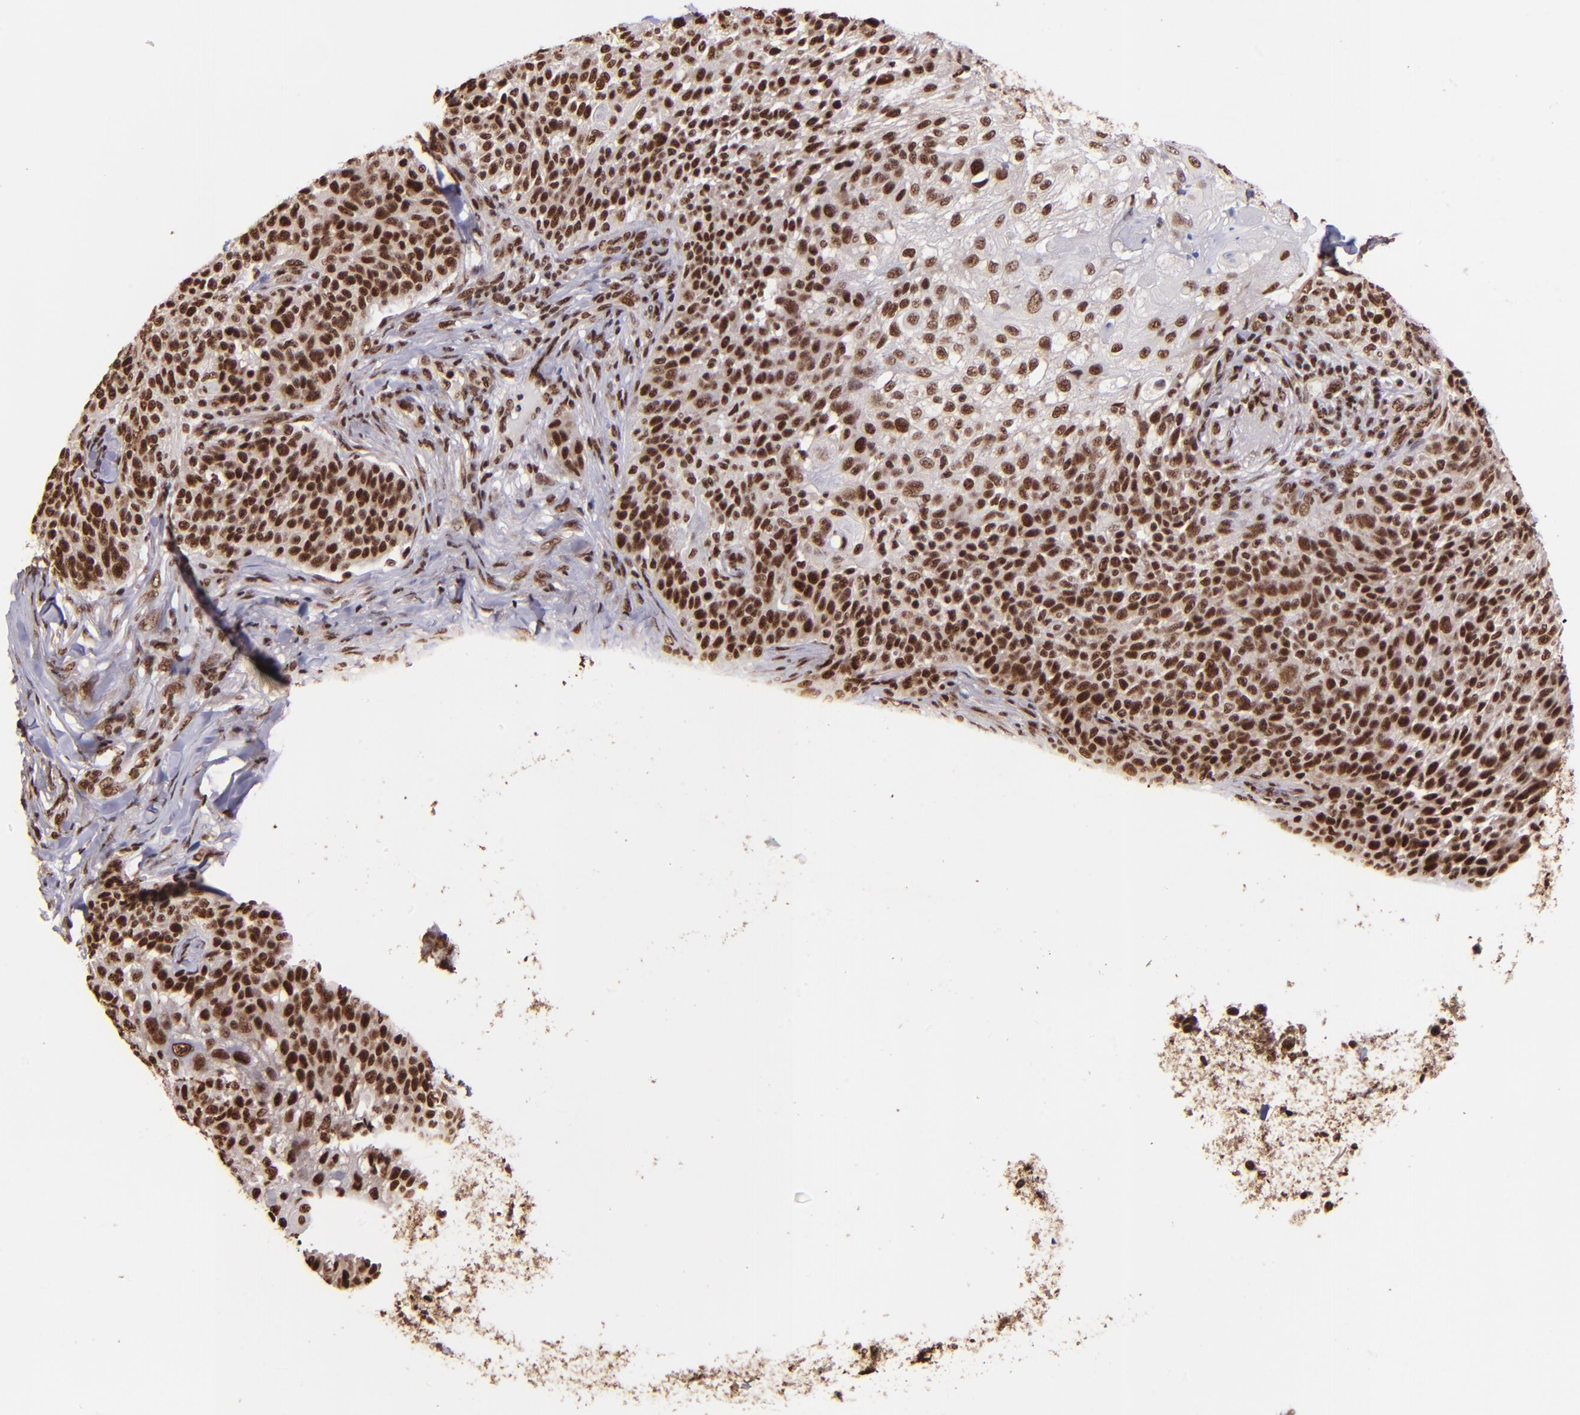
{"staining": {"intensity": "strong", "quantity": ">75%", "location": "nuclear"}, "tissue": "skin cancer", "cell_type": "Tumor cells", "image_type": "cancer", "snomed": [{"axis": "morphology", "description": "Normal tissue, NOS"}, {"axis": "morphology", "description": "Squamous cell carcinoma, NOS"}, {"axis": "topography", "description": "Skin"}], "caption": "Squamous cell carcinoma (skin) tissue exhibits strong nuclear positivity in approximately >75% of tumor cells", "gene": "PQBP1", "patient": {"sex": "female", "age": 83}}